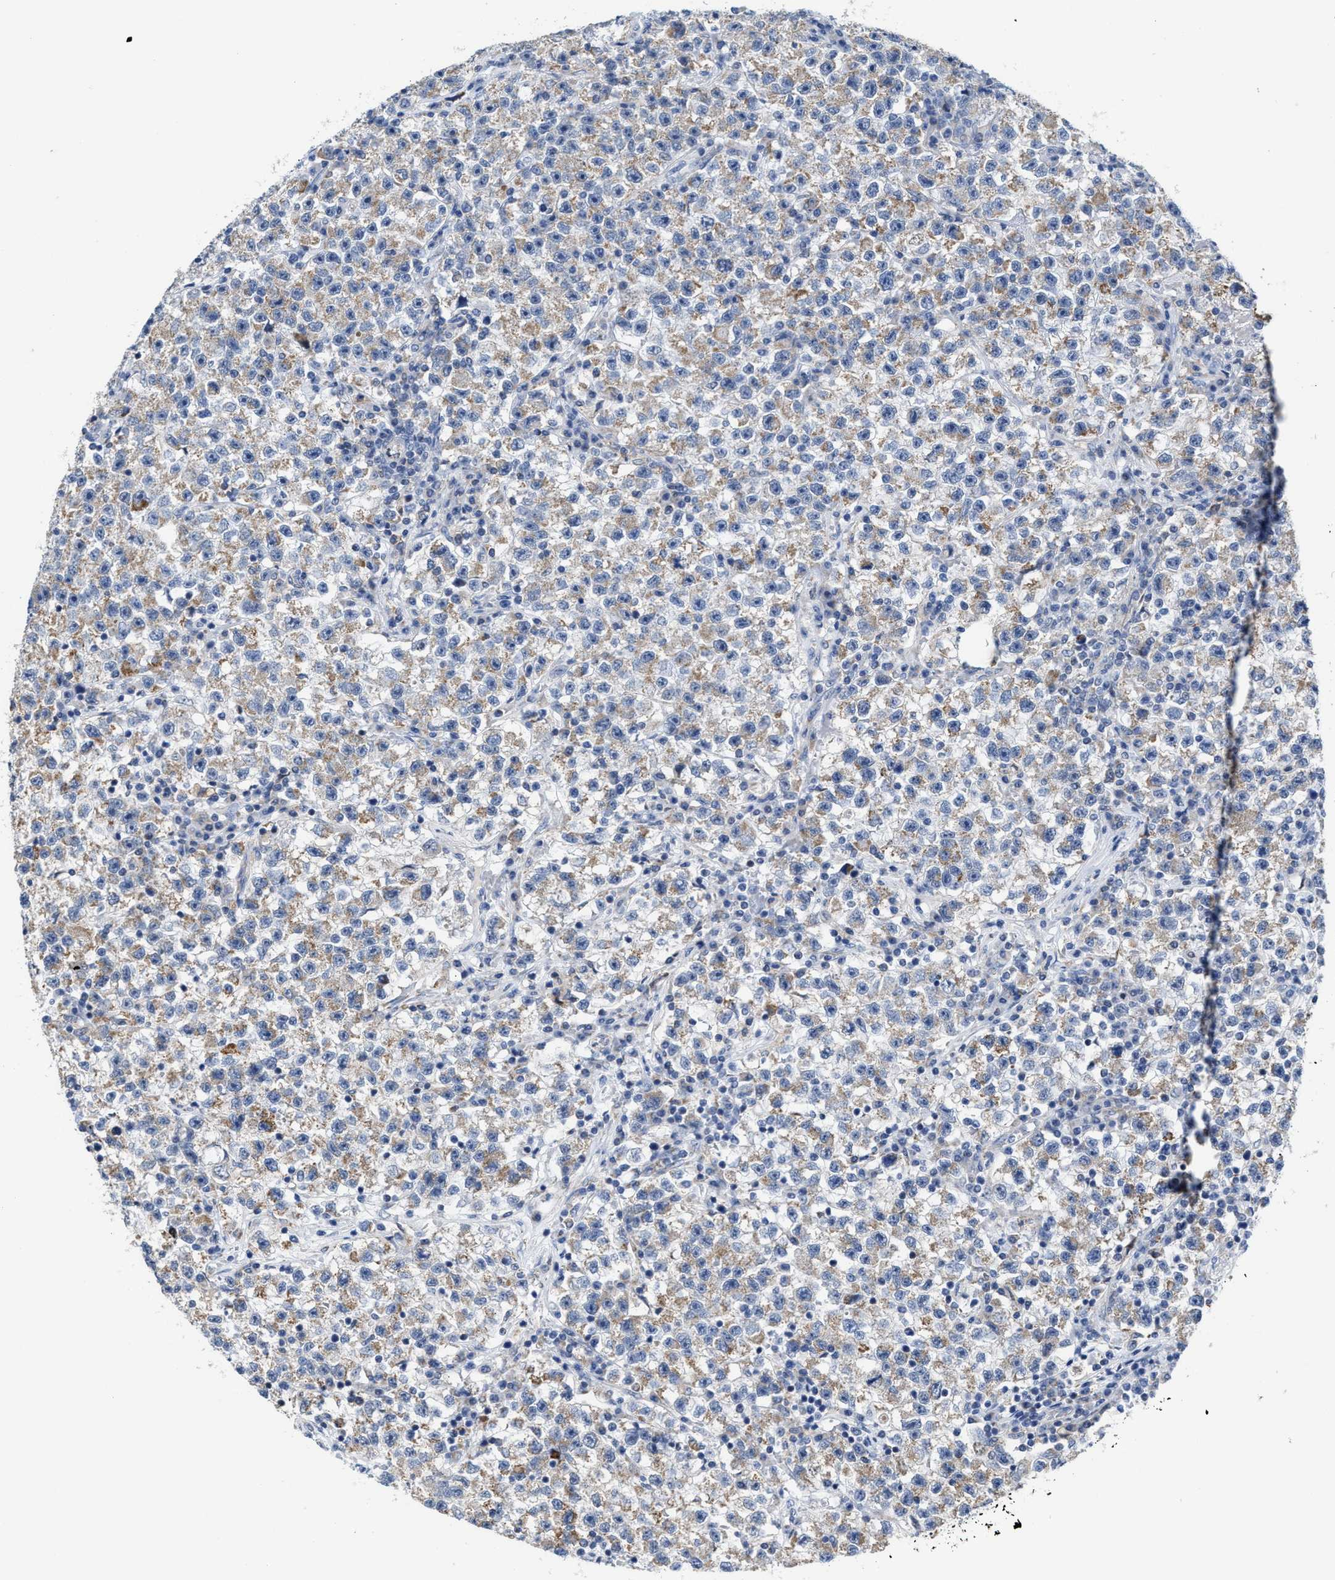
{"staining": {"intensity": "weak", "quantity": "25%-75%", "location": "cytoplasmic/membranous"}, "tissue": "testis cancer", "cell_type": "Tumor cells", "image_type": "cancer", "snomed": [{"axis": "morphology", "description": "Seminoma, NOS"}, {"axis": "topography", "description": "Testis"}], "caption": "A high-resolution photomicrograph shows immunohistochemistry staining of testis cancer (seminoma), which demonstrates weak cytoplasmic/membranous staining in approximately 25%-75% of tumor cells.", "gene": "JAG1", "patient": {"sex": "male", "age": 22}}